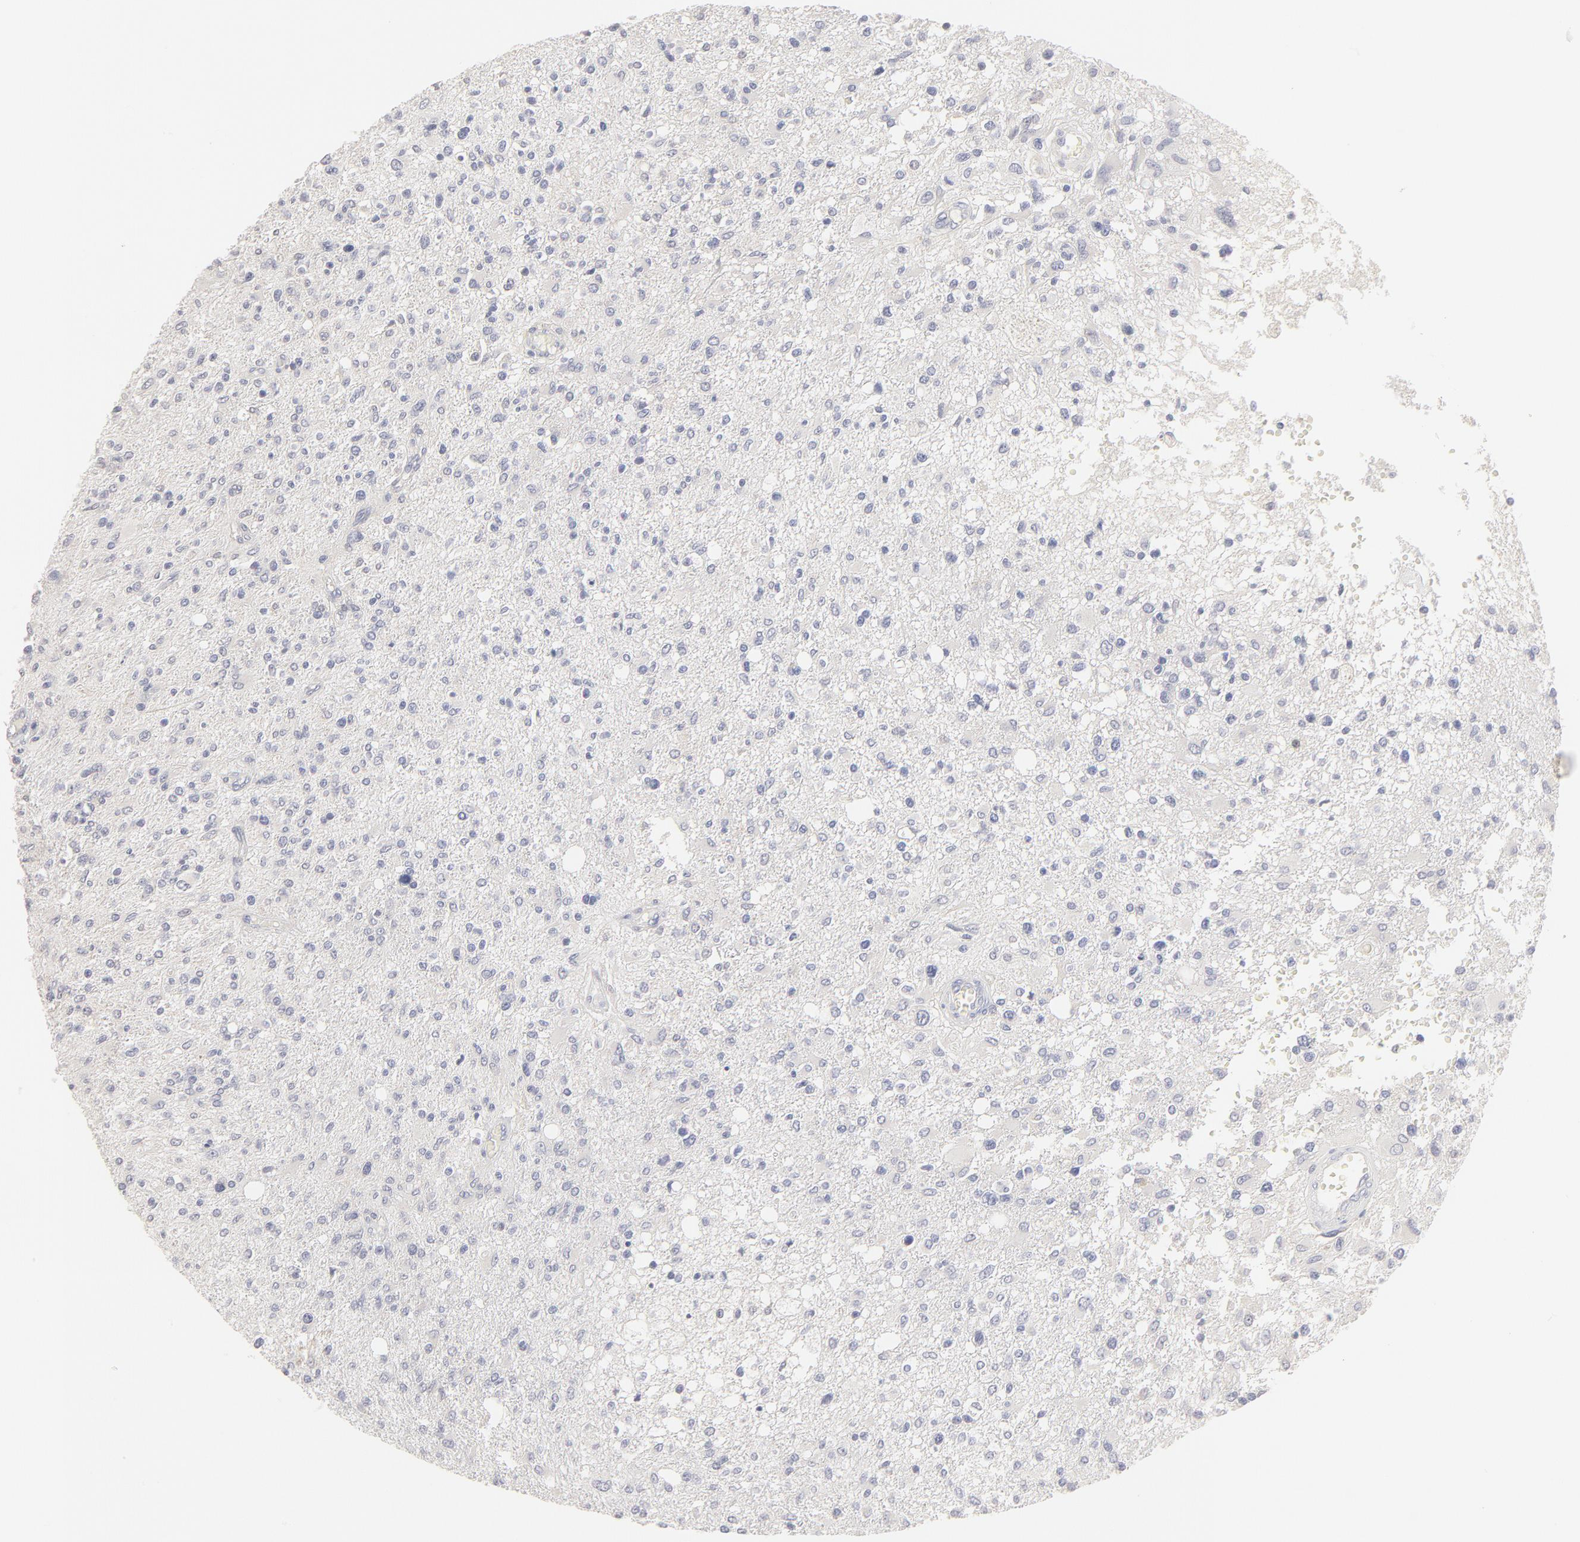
{"staining": {"intensity": "negative", "quantity": "none", "location": "none"}, "tissue": "glioma", "cell_type": "Tumor cells", "image_type": "cancer", "snomed": [{"axis": "morphology", "description": "Glioma, malignant, High grade"}, {"axis": "topography", "description": "Cerebral cortex"}], "caption": "High power microscopy image of an immunohistochemistry (IHC) micrograph of malignant glioma (high-grade), revealing no significant staining in tumor cells. (DAB immunohistochemistry (IHC) visualized using brightfield microscopy, high magnification).", "gene": "ELF3", "patient": {"sex": "male", "age": 76}}